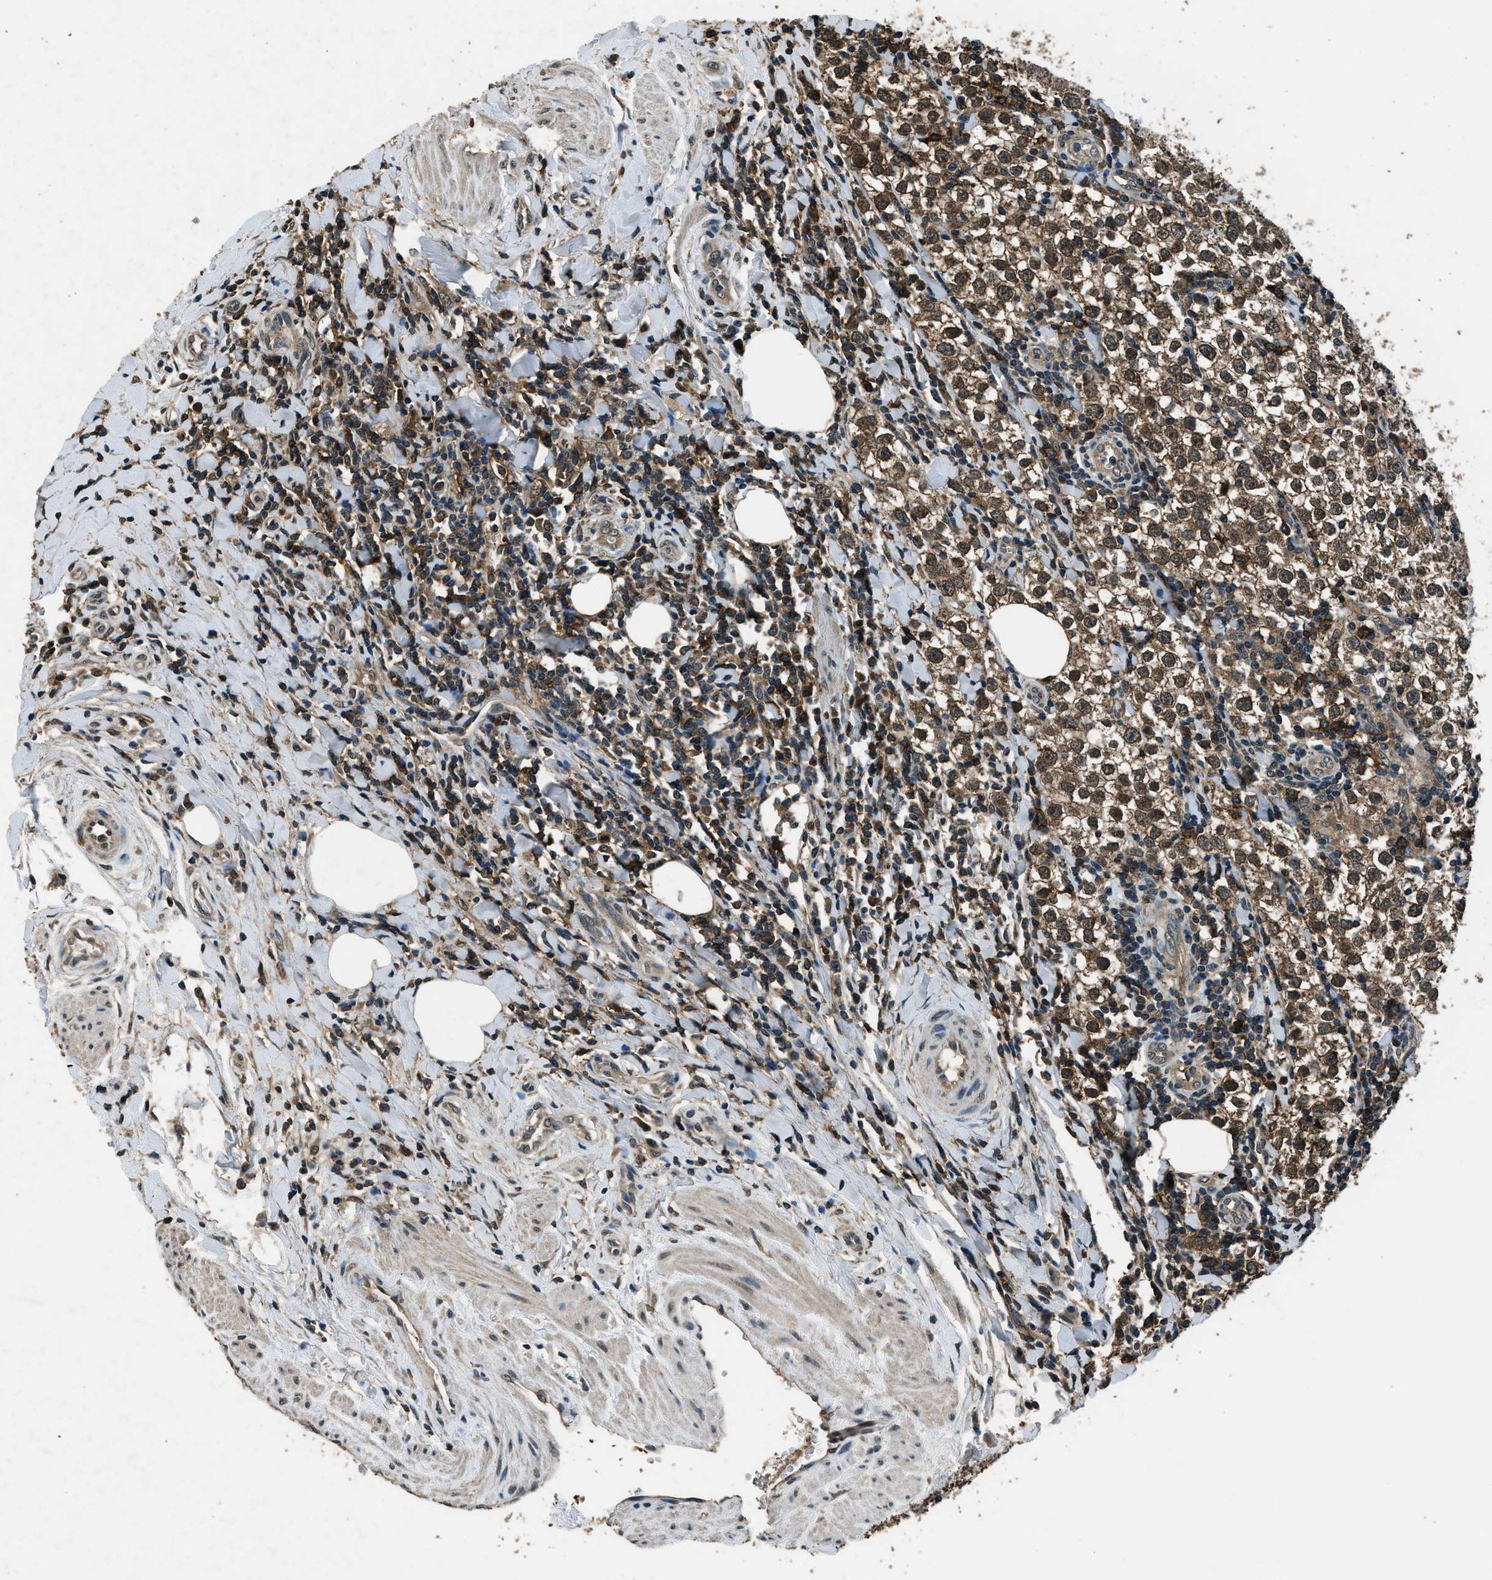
{"staining": {"intensity": "moderate", "quantity": ">75%", "location": "cytoplasmic/membranous"}, "tissue": "testis cancer", "cell_type": "Tumor cells", "image_type": "cancer", "snomed": [{"axis": "morphology", "description": "Seminoma, NOS"}, {"axis": "morphology", "description": "Carcinoma, Embryonal, NOS"}, {"axis": "topography", "description": "Testis"}], "caption": "Brown immunohistochemical staining in seminoma (testis) demonstrates moderate cytoplasmic/membranous staining in approximately >75% of tumor cells.", "gene": "SALL3", "patient": {"sex": "male", "age": 36}}